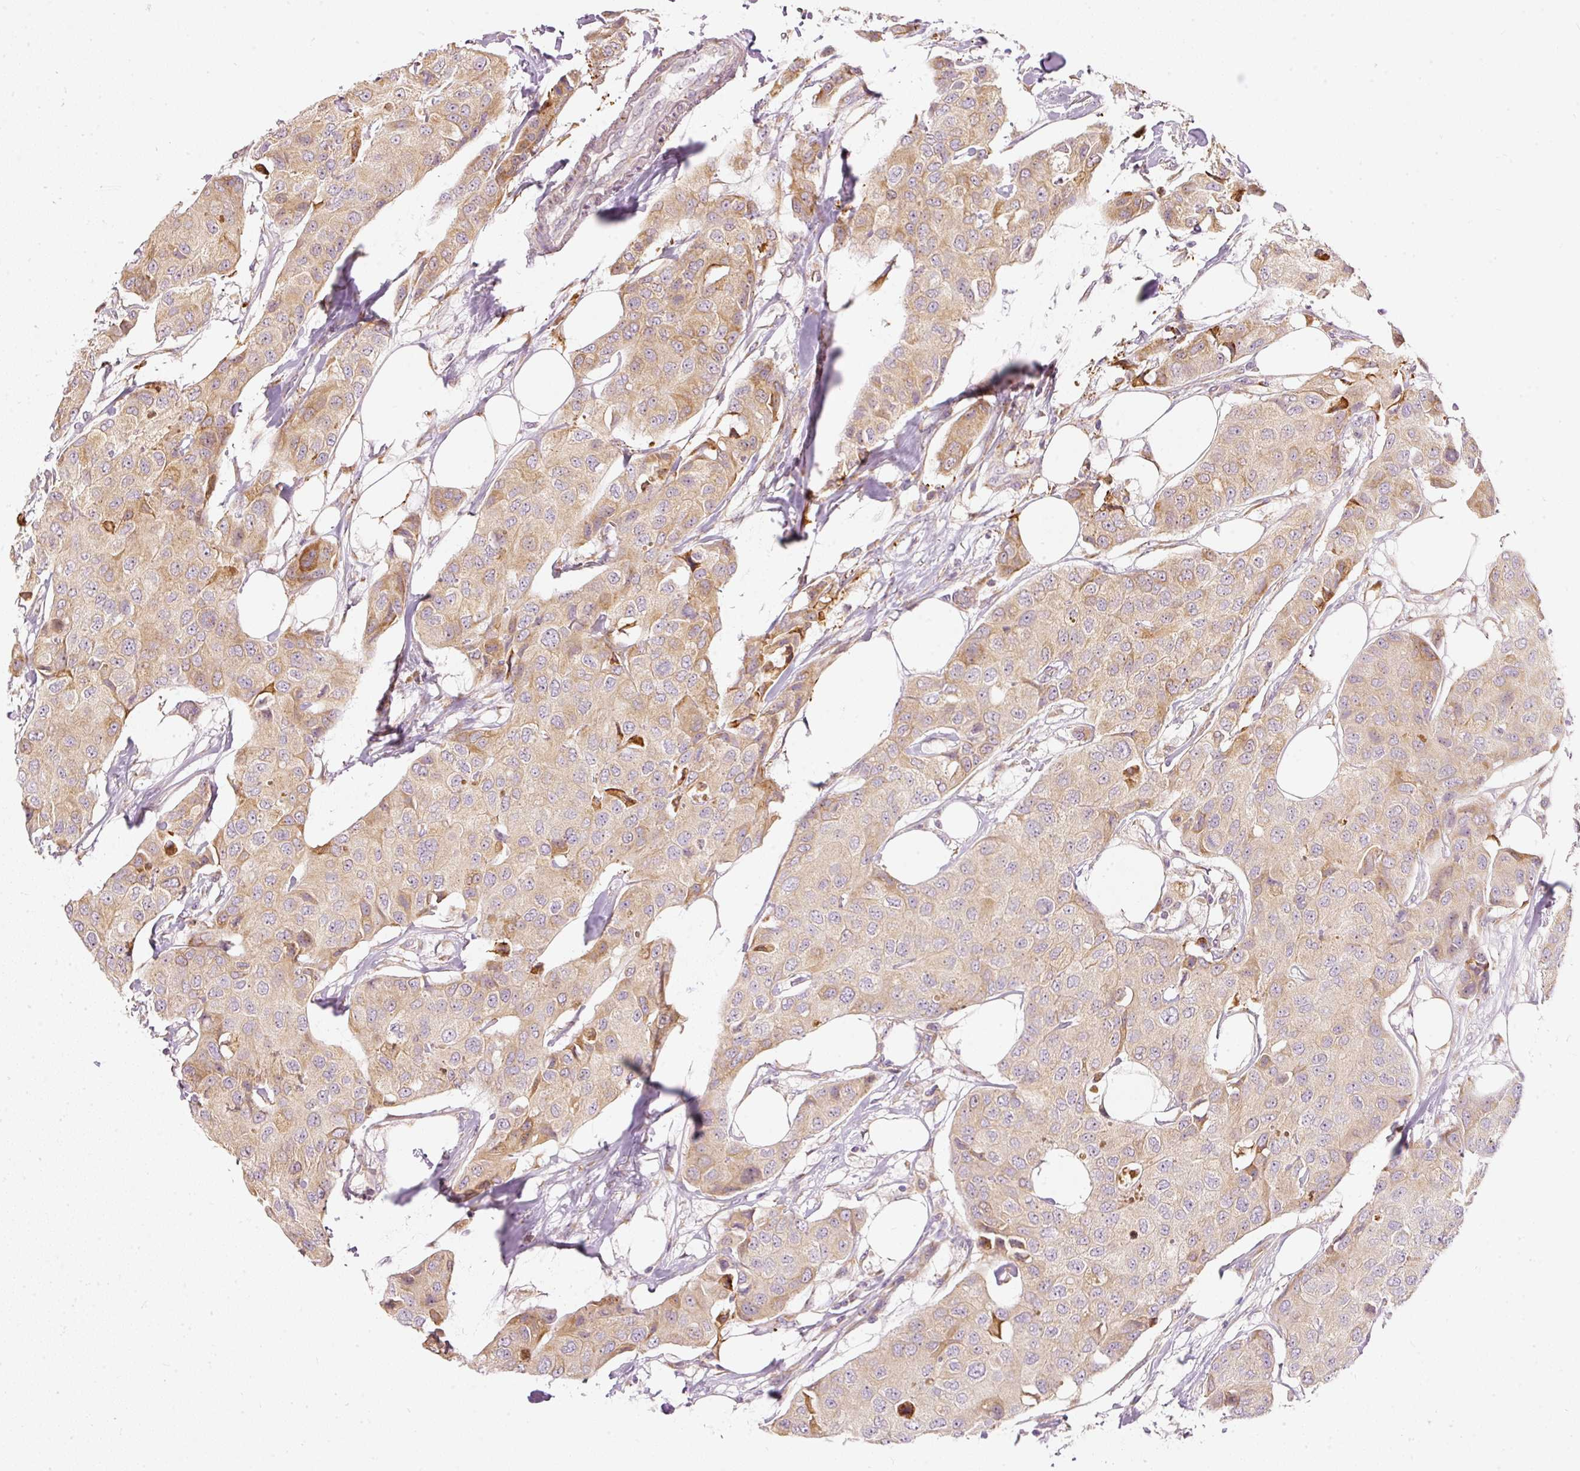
{"staining": {"intensity": "moderate", "quantity": "<25%", "location": "cytoplasmic/membranous"}, "tissue": "breast cancer", "cell_type": "Tumor cells", "image_type": "cancer", "snomed": [{"axis": "morphology", "description": "Duct carcinoma"}, {"axis": "topography", "description": "Breast"}], "caption": "A micrograph showing moderate cytoplasmic/membranous staining in about <25% of tumor cells in breast invasive ductal carcinoma, as visualized by brown immunohistochemical staining.", "gene": "SNAPC5", "patient": {"sex": "female", "age": 80}}